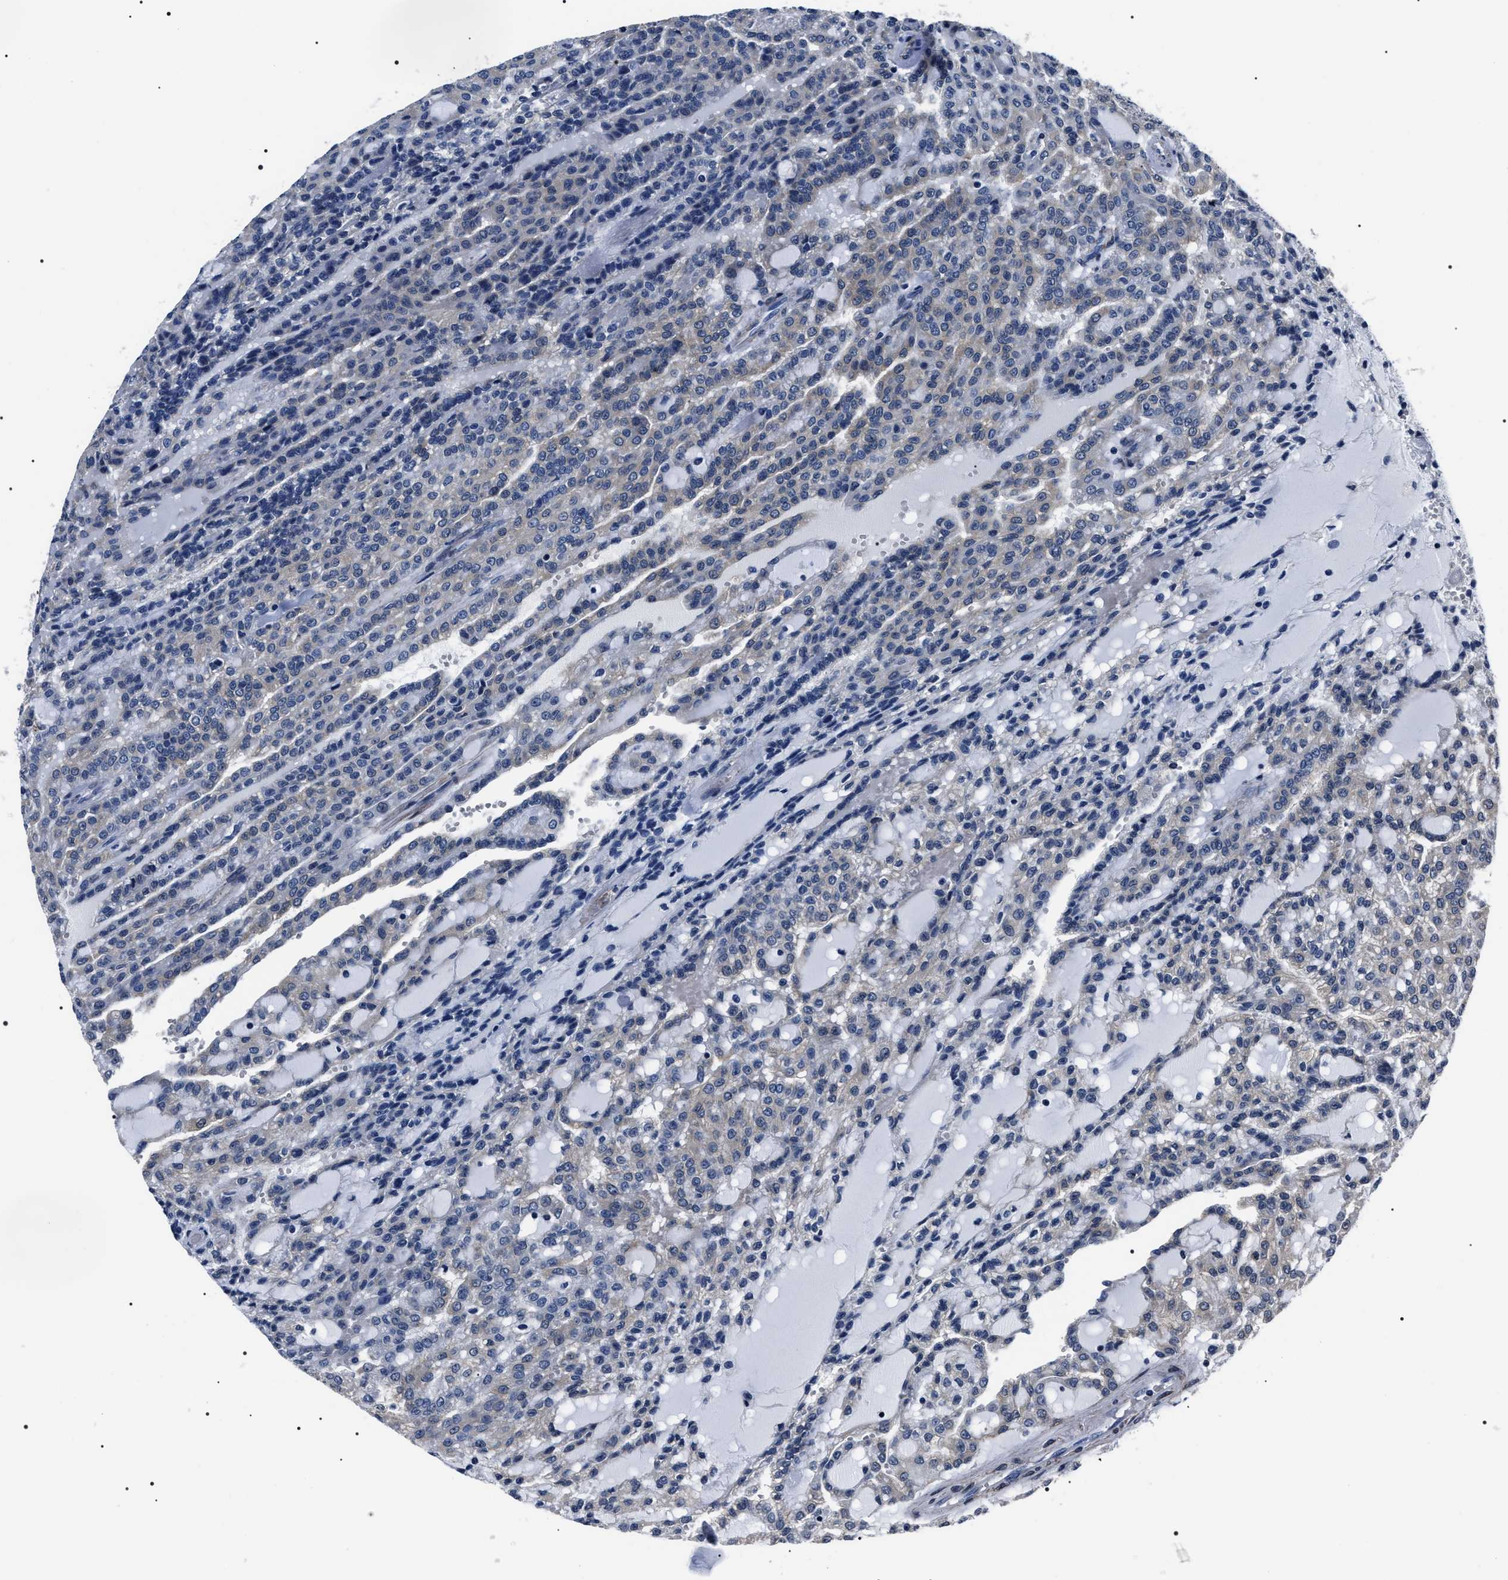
{"staining": {"intensity": "negative", "quantity": "none", "location": "none"}, "tissue": "renal cancer", "cell_type": "Tumor cells", "image_type": "cancer", "snomed": [{"axis": "morphology", "description": "Adenocarcinoma, NOS"}, {"axis": "topography", "description": "Kidney"}], "caption": "An immunohistochemistry (IHC) micrograph of renal cancer (adenocarcinoma) is shown. There is no staining in tumor cells of renal cancer (adenocarcinoma). (DAB (3,3'-diaminobenzidine) immunohistochemistry (IHC) with hematoxylin counter stain).", "gene": "BAG2", "patient": {"sex": "male", "age": 63}}